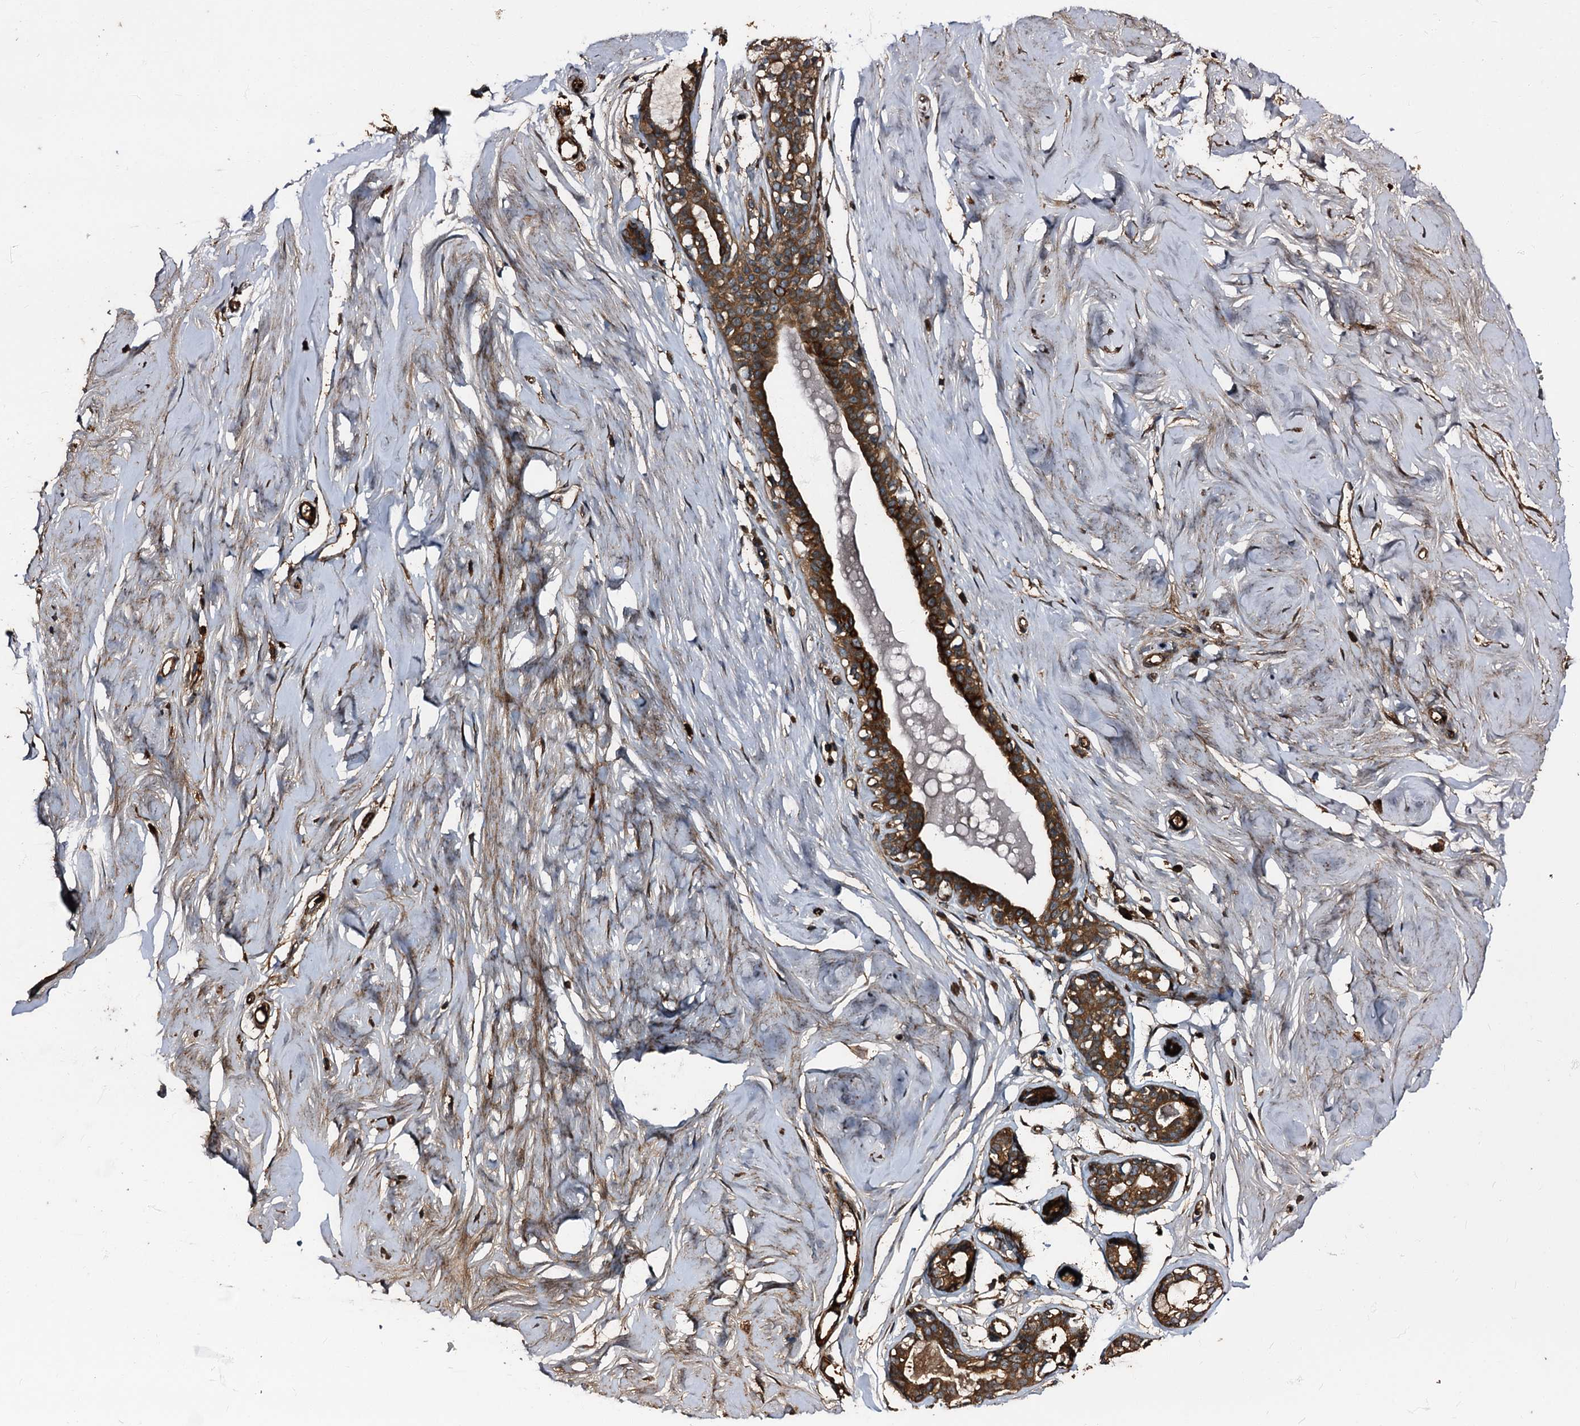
{"staining": {"intensity": "strong", "quantity": ">75%", "location": "cytoplasmic/membranous,nuclear"}, "tissue": "breast", "cell_type": "Adipocytes", "image_type": "normal", "snomed": [{"axis": "morphology", "description": "Normal tissue, NOS"}, {"axis": "morphology", "description": "Adenoma, NOS"}, {"axis": "topography", "description": "Breast"}], "caption": "Strong cytoplasmic/membranous,nuclear protein staining is present in approximately >75% of adipocytes in breast.", "gene": "PEX5", "patient": {"sex": "female", "age": 23}}